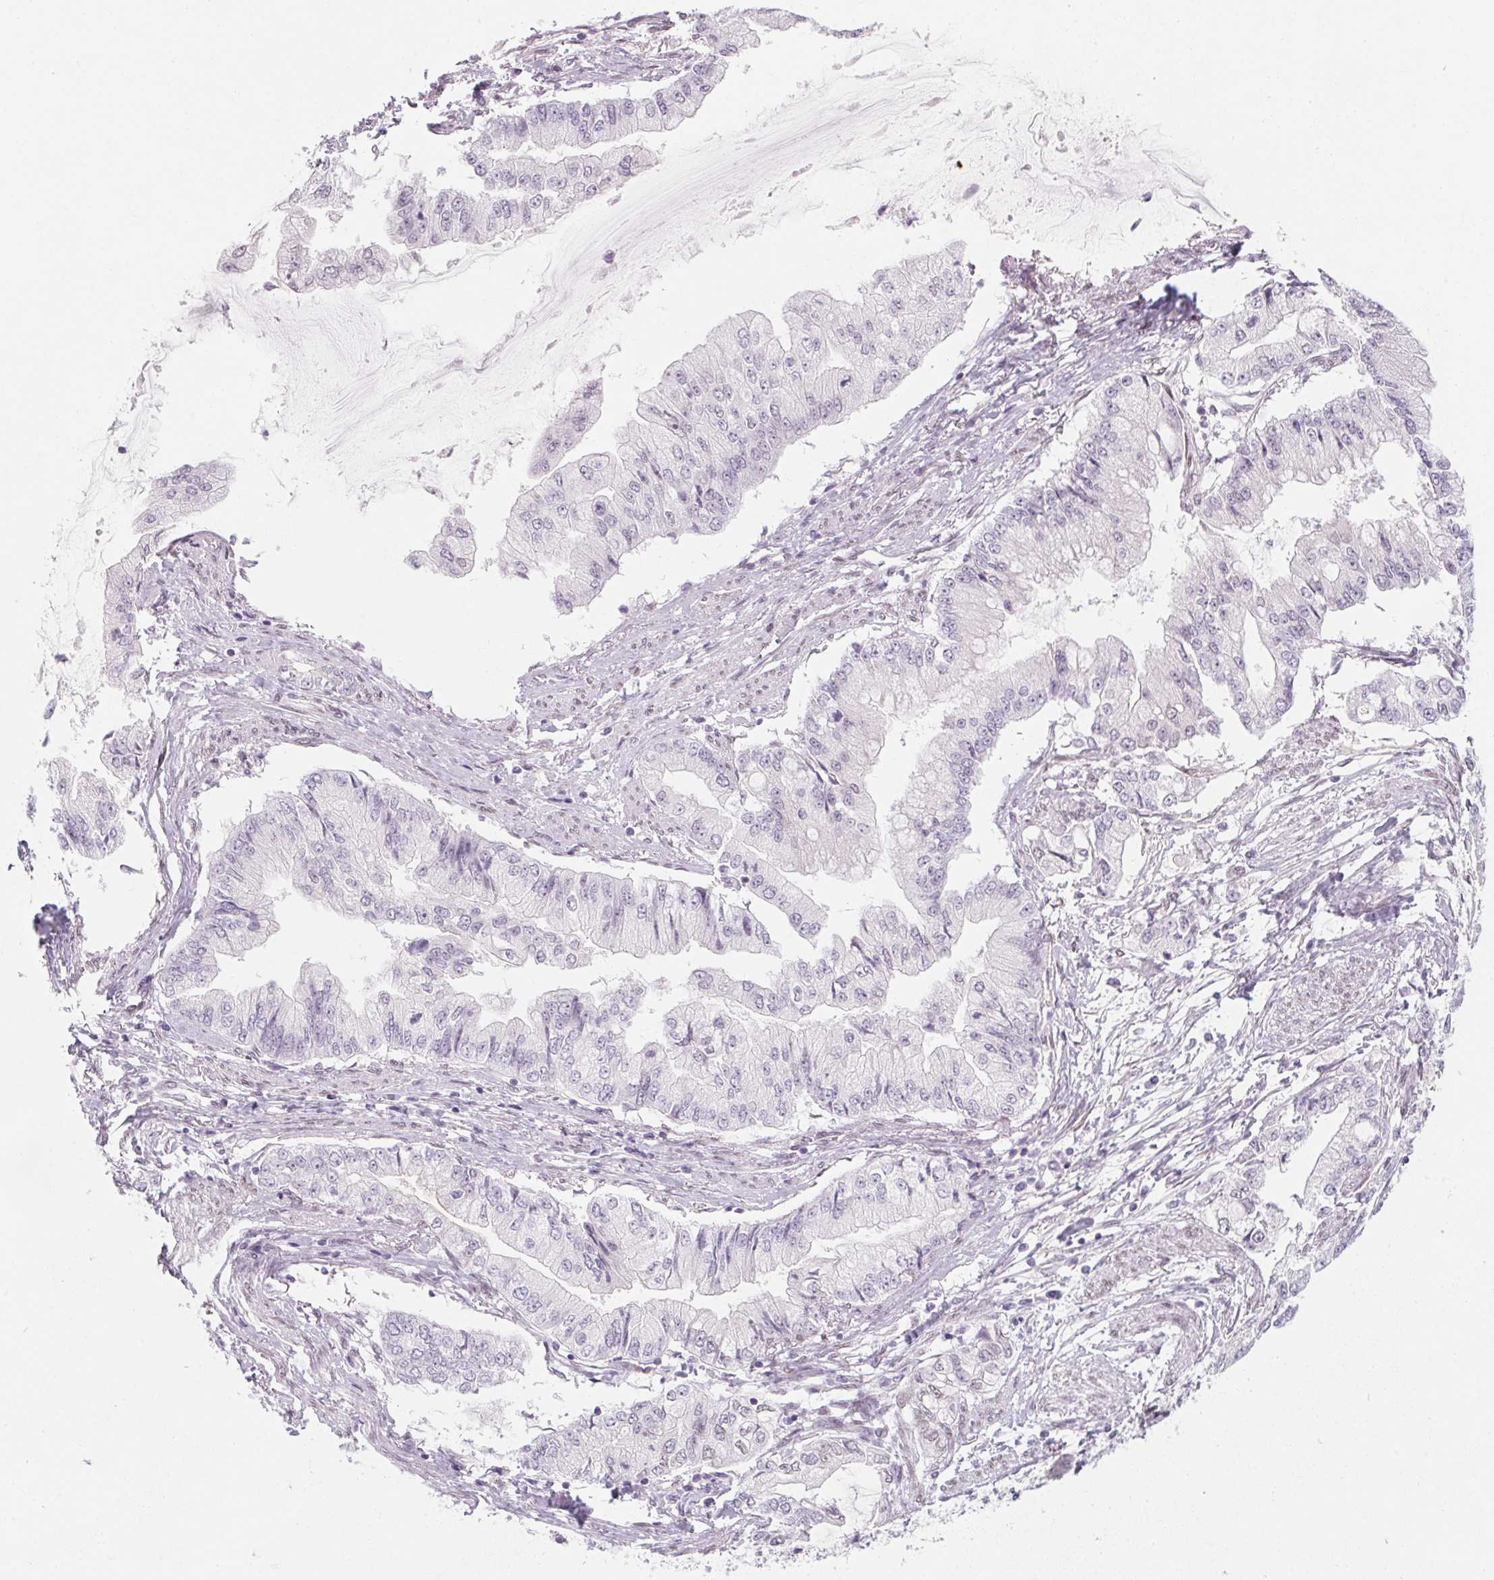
{"staining": {"intensity": "negative", "quantity": "none", "location": "none"}, "tissue": "stomach cancer", "cell_type": "Tumor cells", "image_type": "cancer", "snomed": [{"axis": "morphology", "description": "Adenocarcinoma, NOS"}, {"axis": "topography", "description": "Stomach, upper"}], "caption": "High magnification brightfield microscopy of stomach adenocarcinoma stained with DAB (3,3'-diaminobenzidine) (brown) and counterstained with hematoxylin (blue): tumor cells show no significant expression. Brightfield microscopy of immunohistochemistry (IHC) stained with DAB (brown) and hematoxylin (blue), captured at high magnification.", "gene": "KCNQ2", "patient": {"sex": "female", "age": 74}}